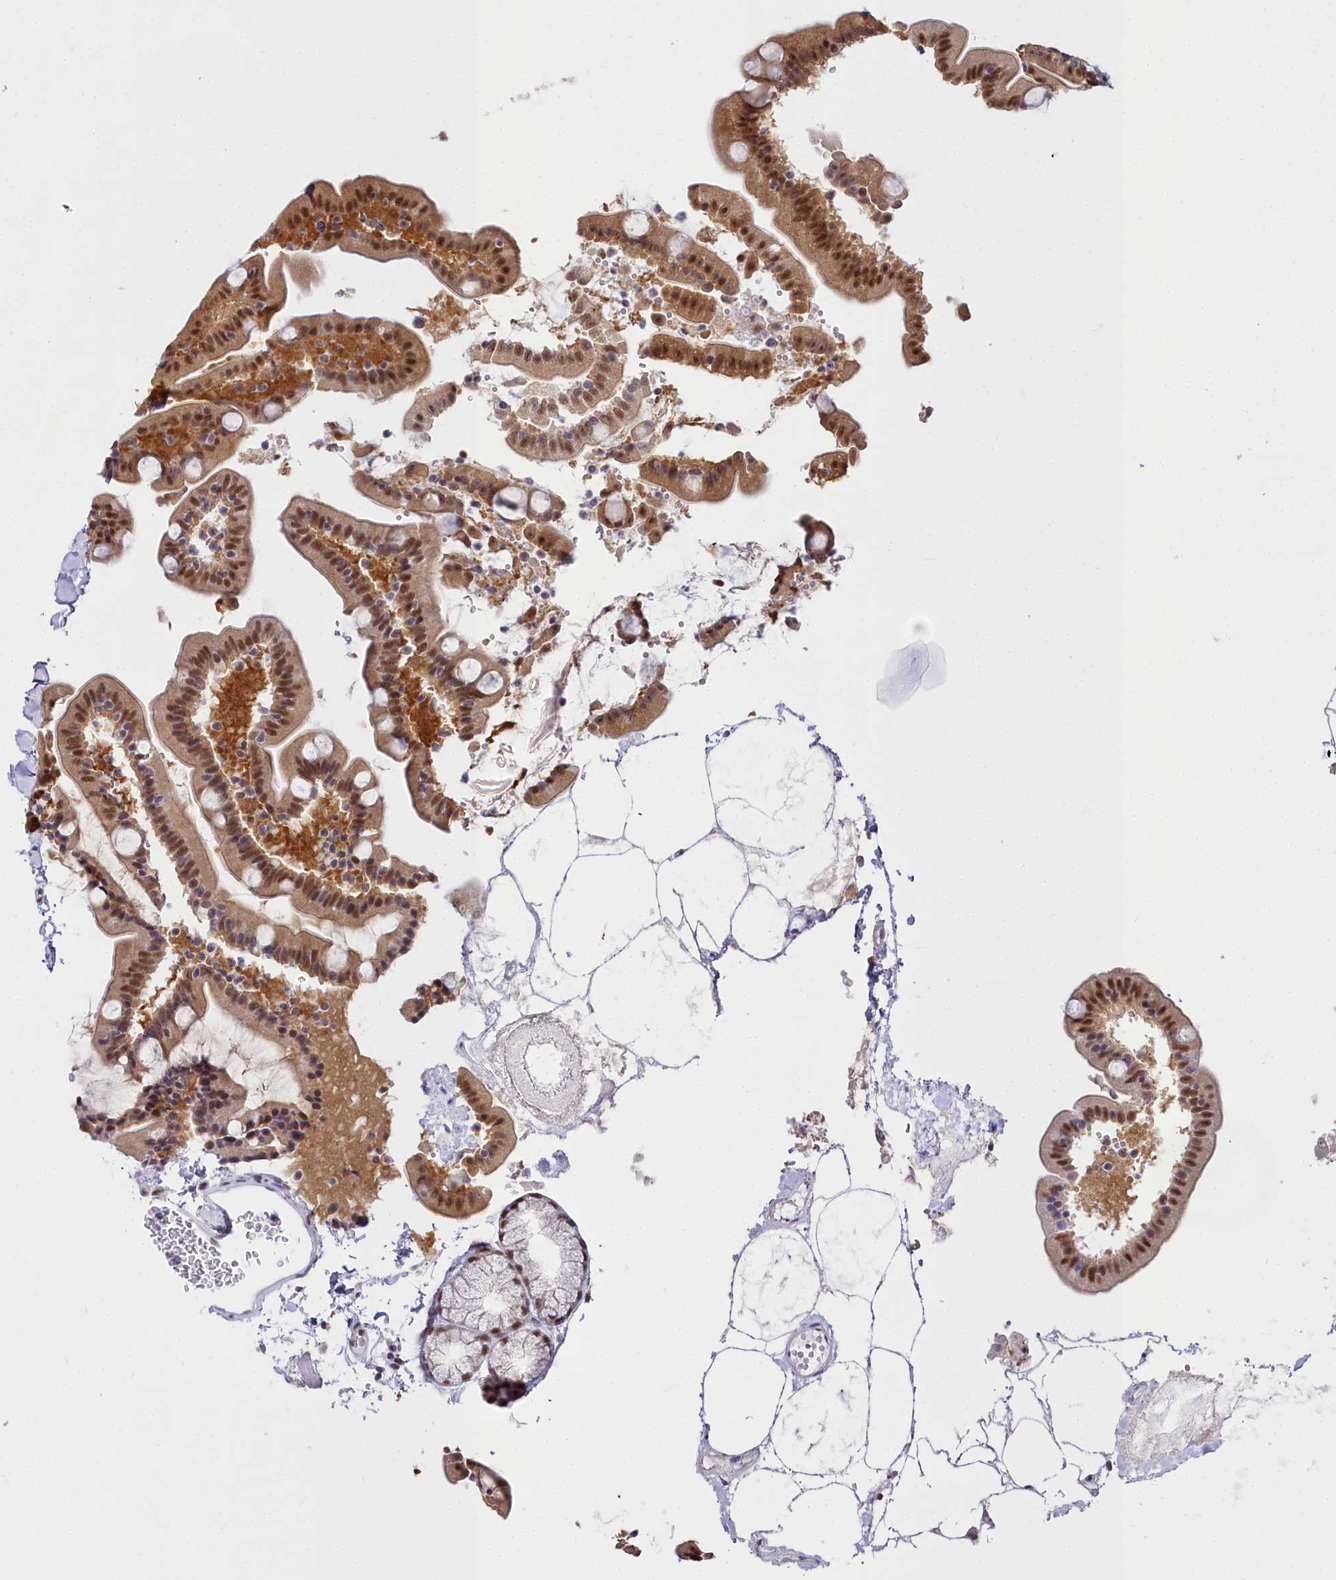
{"staining": {"intensity": "moderate", "quantity": ">75%", "location": "cytoplasmic/membranous,nuclear"}, "tissue": "duodenum", "cell_type": "Glandular cells", "image_type": "normal", "snomed": [{"axis": "morphology", "description": "Normal tissue, NOS"}, {"axis": "topography", "description": "Duodenum"}], "caption": "Immunohistochemical staining of unremarkable duodenum displays >75% levels of moderate cytoplasmic/membranous,nuclear protein staining in about >75% of glandular cells.", "gene": "RBM12", "patient": {"sex": "male", "age": 54}}